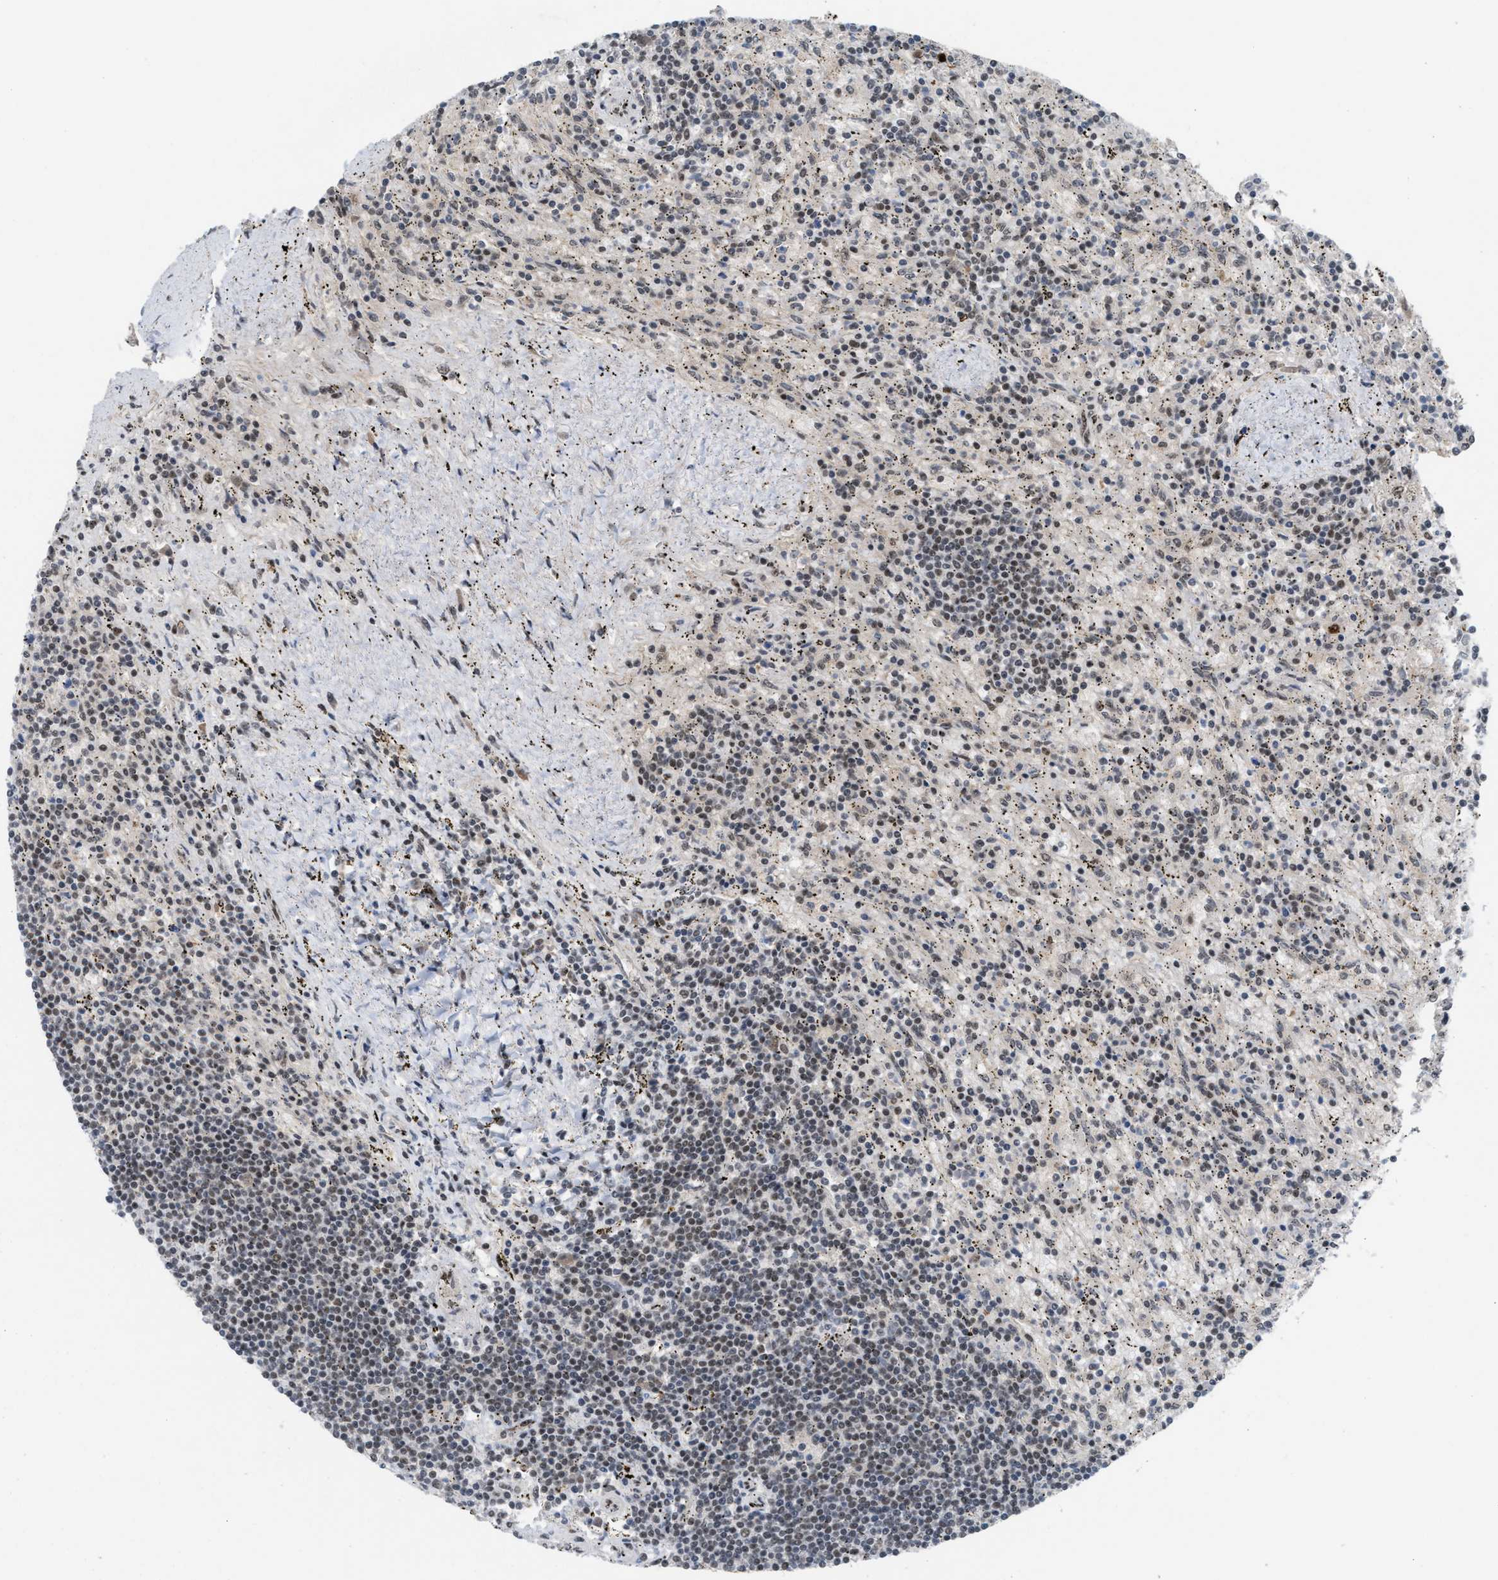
{"staining": {"intensity": "weak", "quantity": "25%-75%", "location": "nuclear"}, "tissue": "lymphoma", "cell_type": "Tumor cells", "image_type": "cancer", "snomed": [{"axis": "morphology", "description": "Malignant lymphoma, non-Hodgkin's type, Low grade"}, {"axis": "topography", "description": "Spleen"}], "caption": "Immunohistochemistry histopathology image of neoplastic tissue: human lymphoma stained using IHC reveals low levels of weak protein expression localized specifically in the nuclear of tumor cells, appearing as a nuclear brown color.", "gene": "PRPF4", "patient": {"sex": "male", "age": 76}}